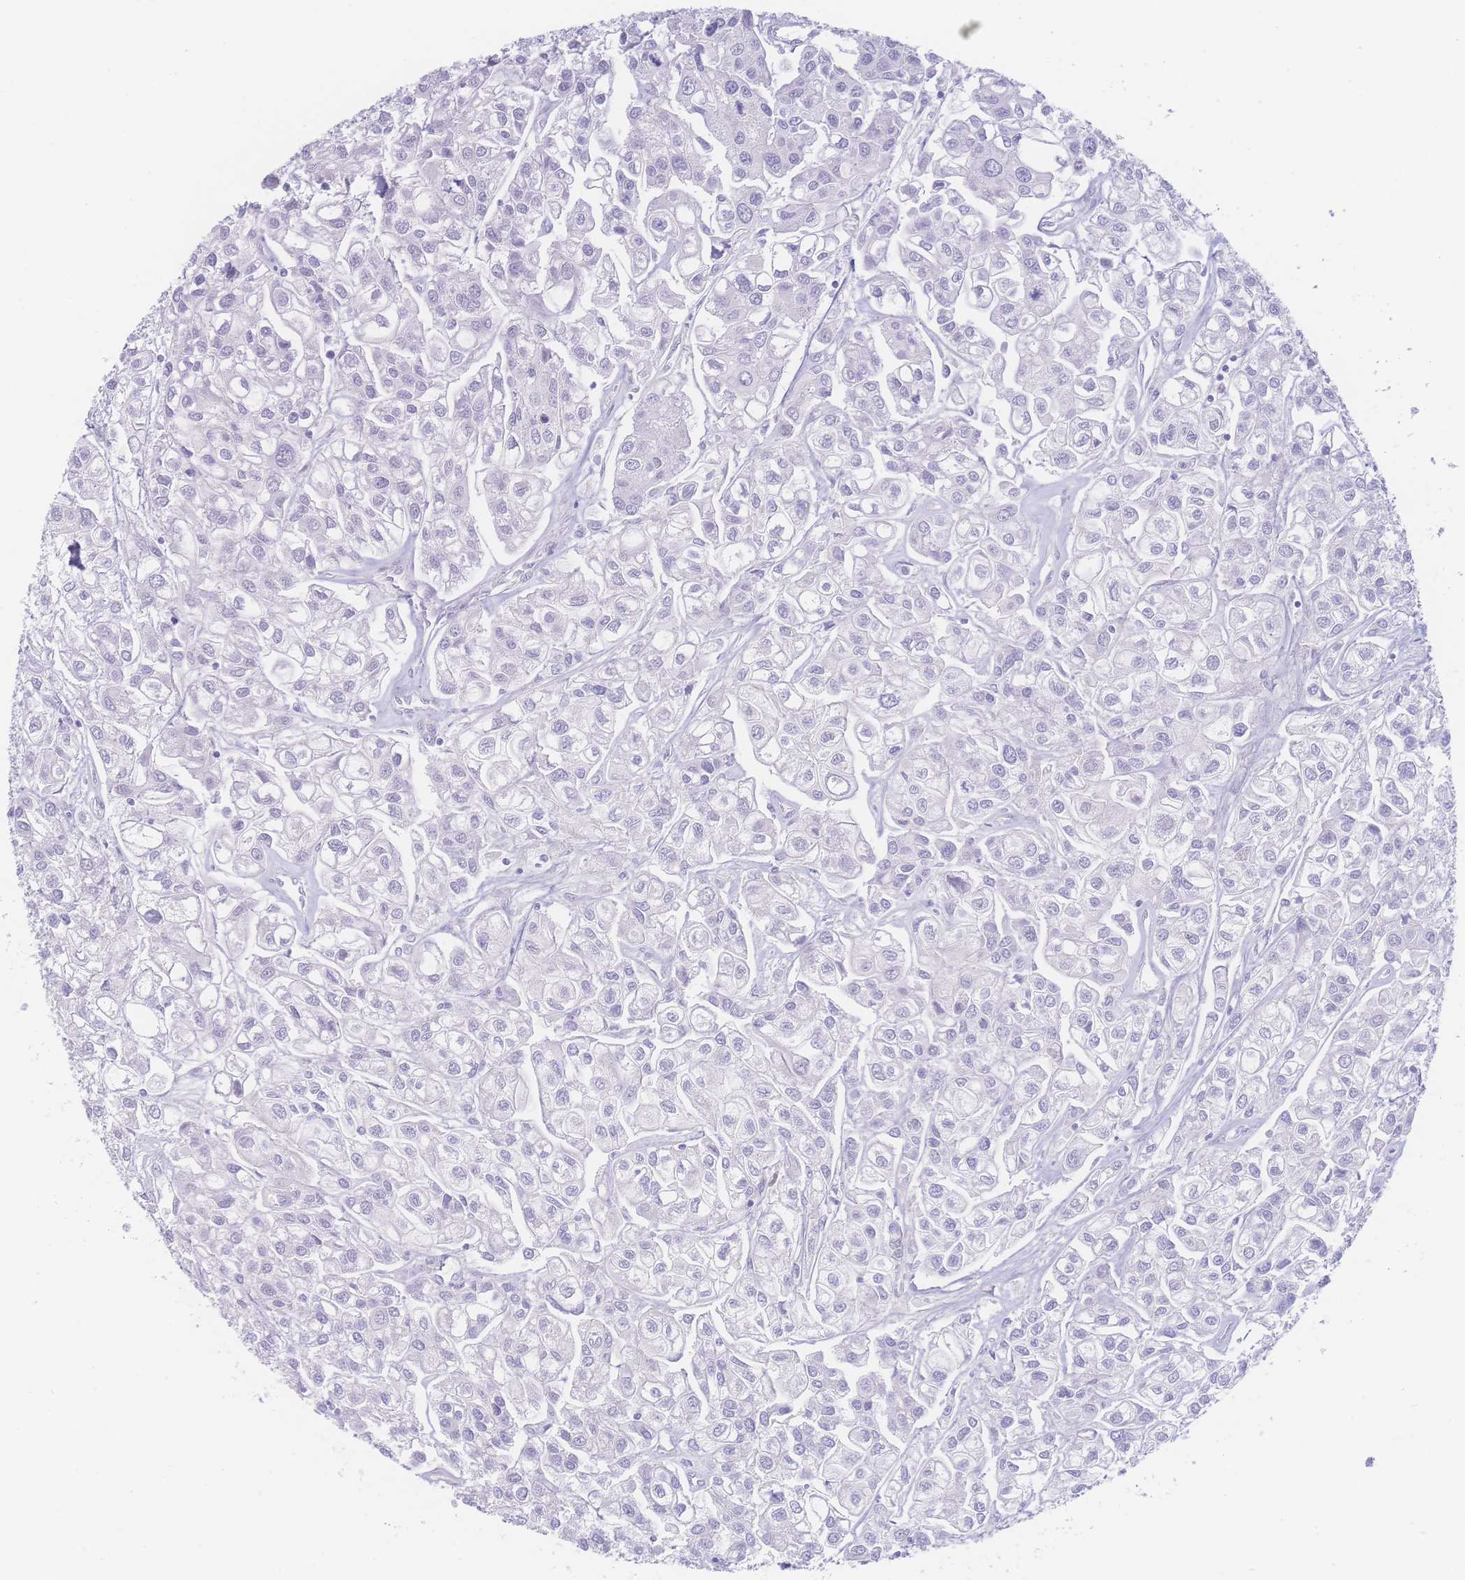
{"staining": {"intensity": "negative", "quantity": "none", "location": "none"}, "tissue": "urothelial cancer", "cell_type": "Tumor cells", "image_type": "cancer", "snomed": [{"axis": "morphology", "description": "Urothelial carcinoma, High grade"}, {"axis": "topography", "description": "Urinary bladder"}], "caption": "Immunohistochemistry (IHC) micrograph of neoplastic tissue: high-grade urothelial carcinoma stained with DAB (3,3'-diaminobenzidine) demonstrates no significant protein staining in tumor cells.", "gene": "PRSS22", "patient": {"sex": "male", "age": 67}}